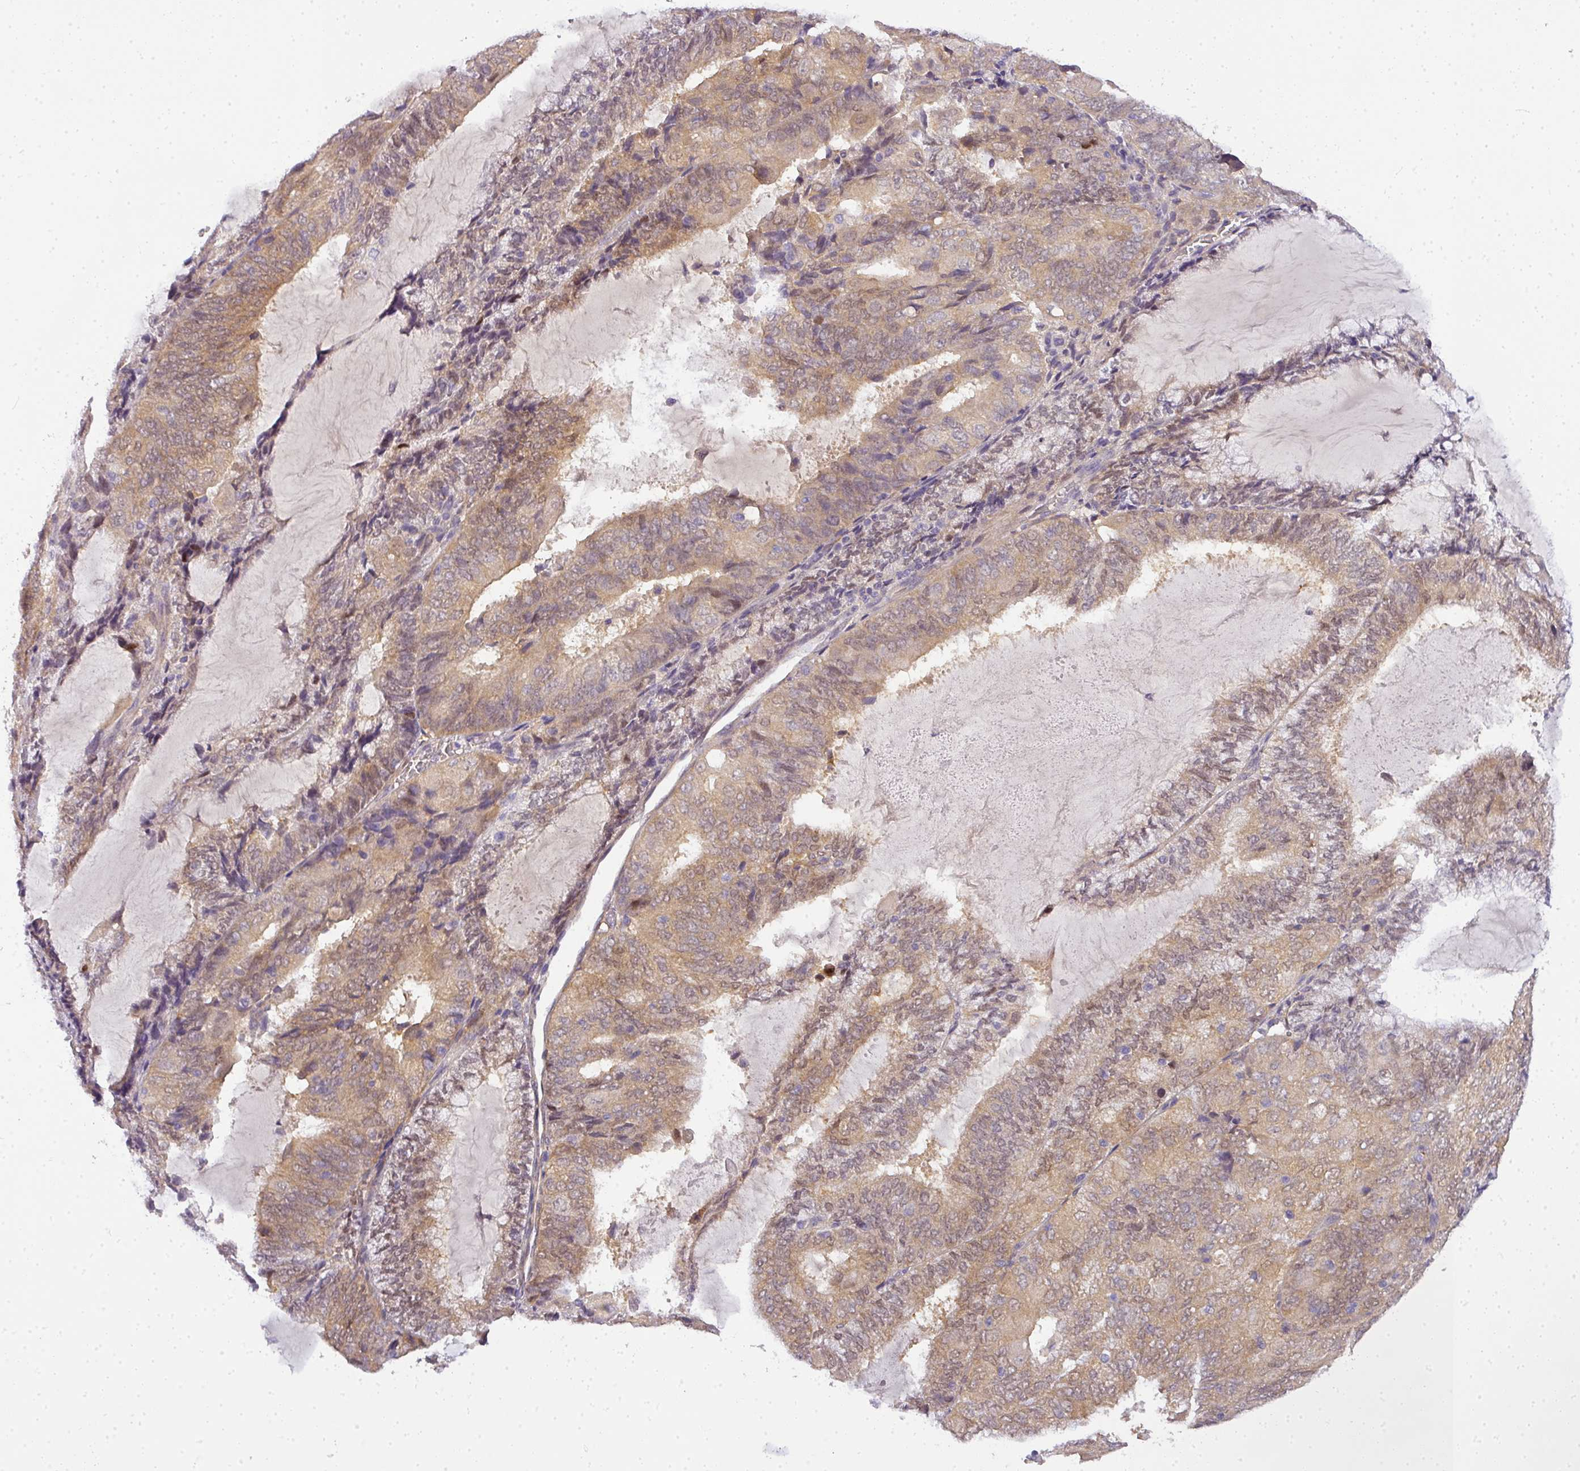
{"staining": {"intensity": "weak", "quantity": ">75%", "location": "cytoplasmic/membranous,nuclear"}, "tissue": "endometrial cancer", "cell_type": "Tumor cells", "image_type": "cancer", "snomed": [{"axis": "morphology", "description": "Adenocarcinoma, NOS"}, {"axis": "topography", "description": "Endometrium"}], "caption": "The image shows immunohistochemical staining of adenocarcinoma (endometrial). There is weak cytoplasmic/membranous and nuclear expression is appreciated in approximately >75% of tumor cells. (Stains: DAB (3,3'-diaminobenzidine) in brown, nuclei in blue, Microscopy: brightfield microscopy at high magnification).", "gene": "ADH5", "patient": {"sex": "female", "age": 81}}